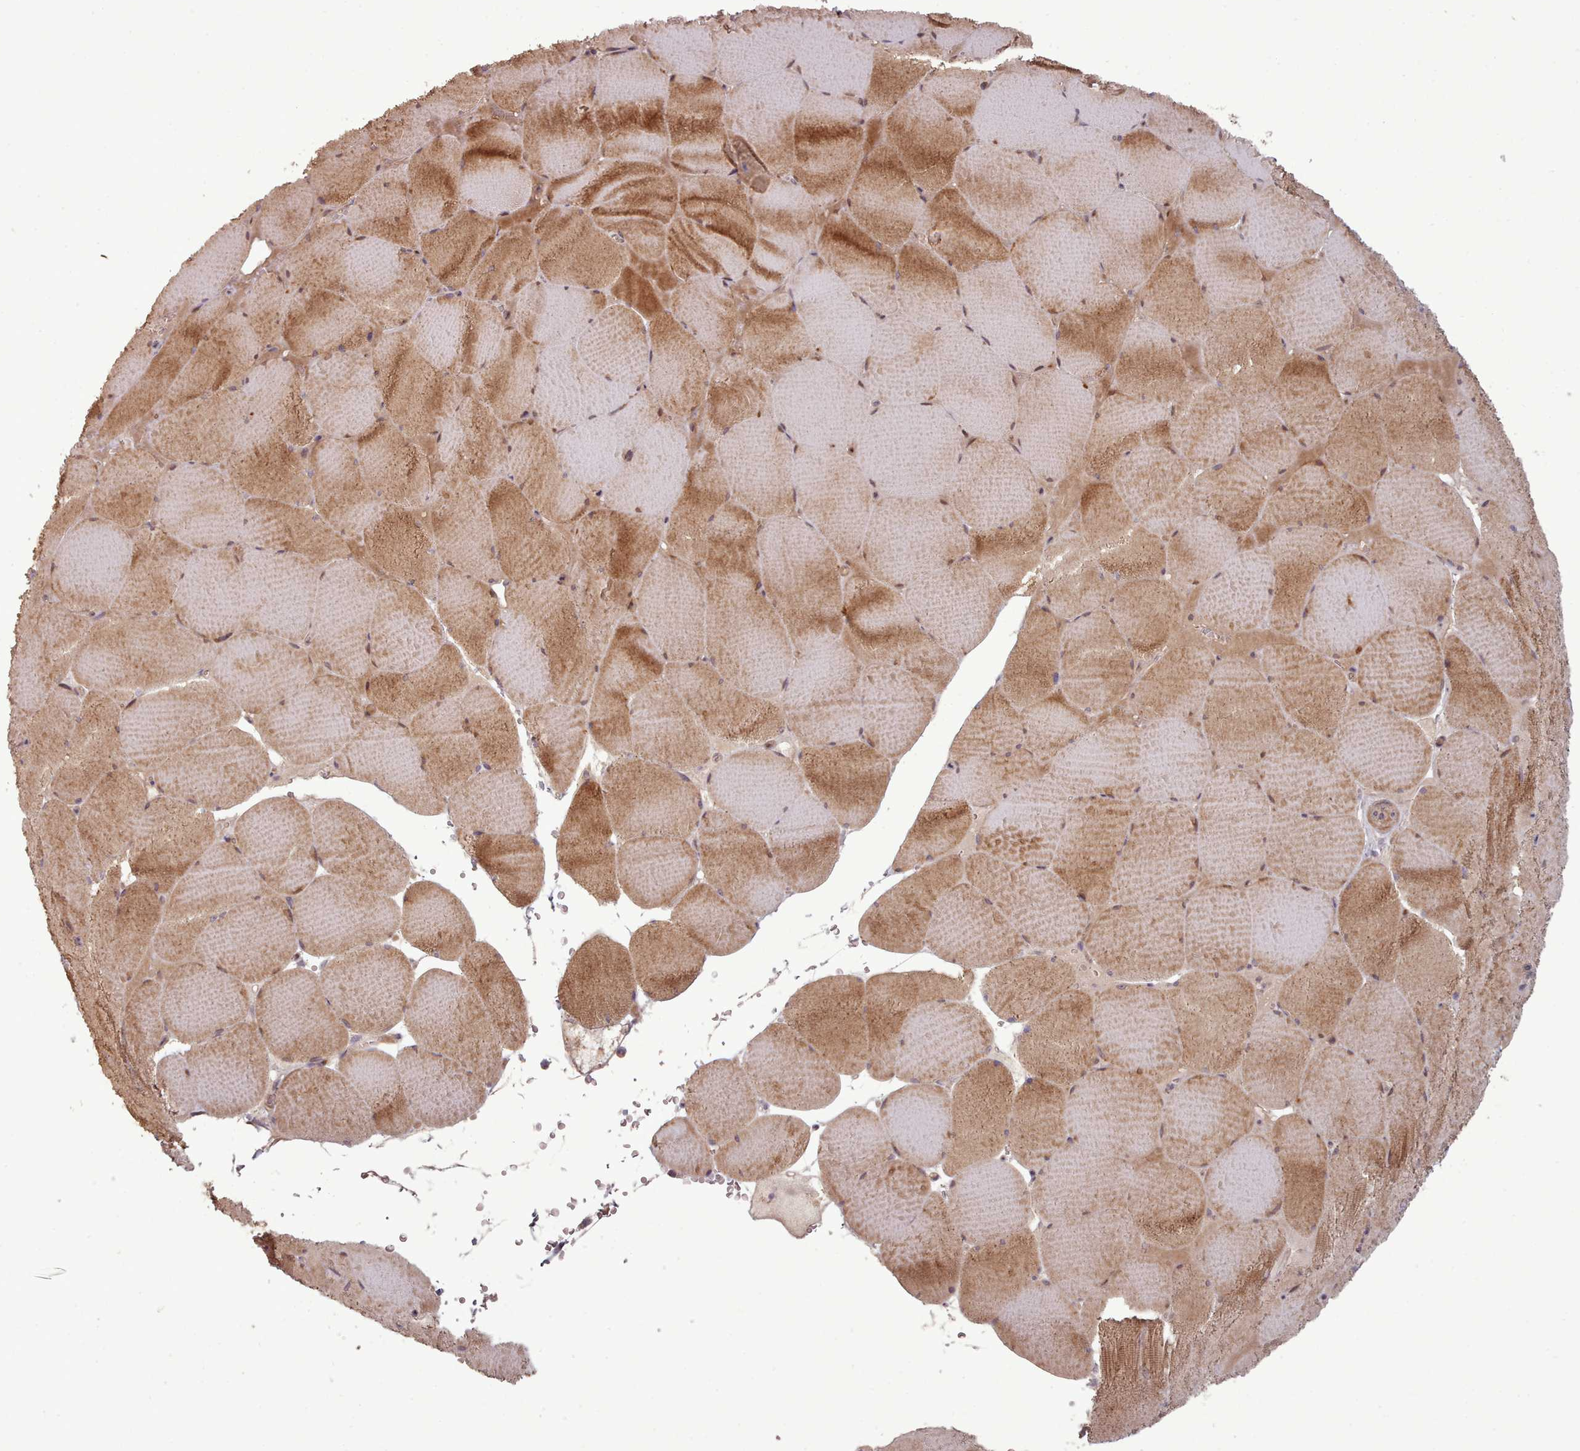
{"staining": {"intensity": "strong", "quantity": "25%-75%", "location": "cytoplasmic/membranous"}, "tissue": "skeletal muscle", "cell_type": "Myocytes", "image_type": "normal", "snomed": [{"axis": "morphology", "description": "Normal tissue, NOS"}, {"axis": "topography", "description": "Skeletal muscle"}, {"axis": "topography", "description": "Head-Neck"}], "caption": "This image exhibits immunohistochemistry staining of unremarkable human skeletal muscle, with high strong cytoplasmic/membranous expression in approximately 25%-75% of myocytes.", "gene": "LEFTY1", "patient": {"sex": "male", "age": 66}}